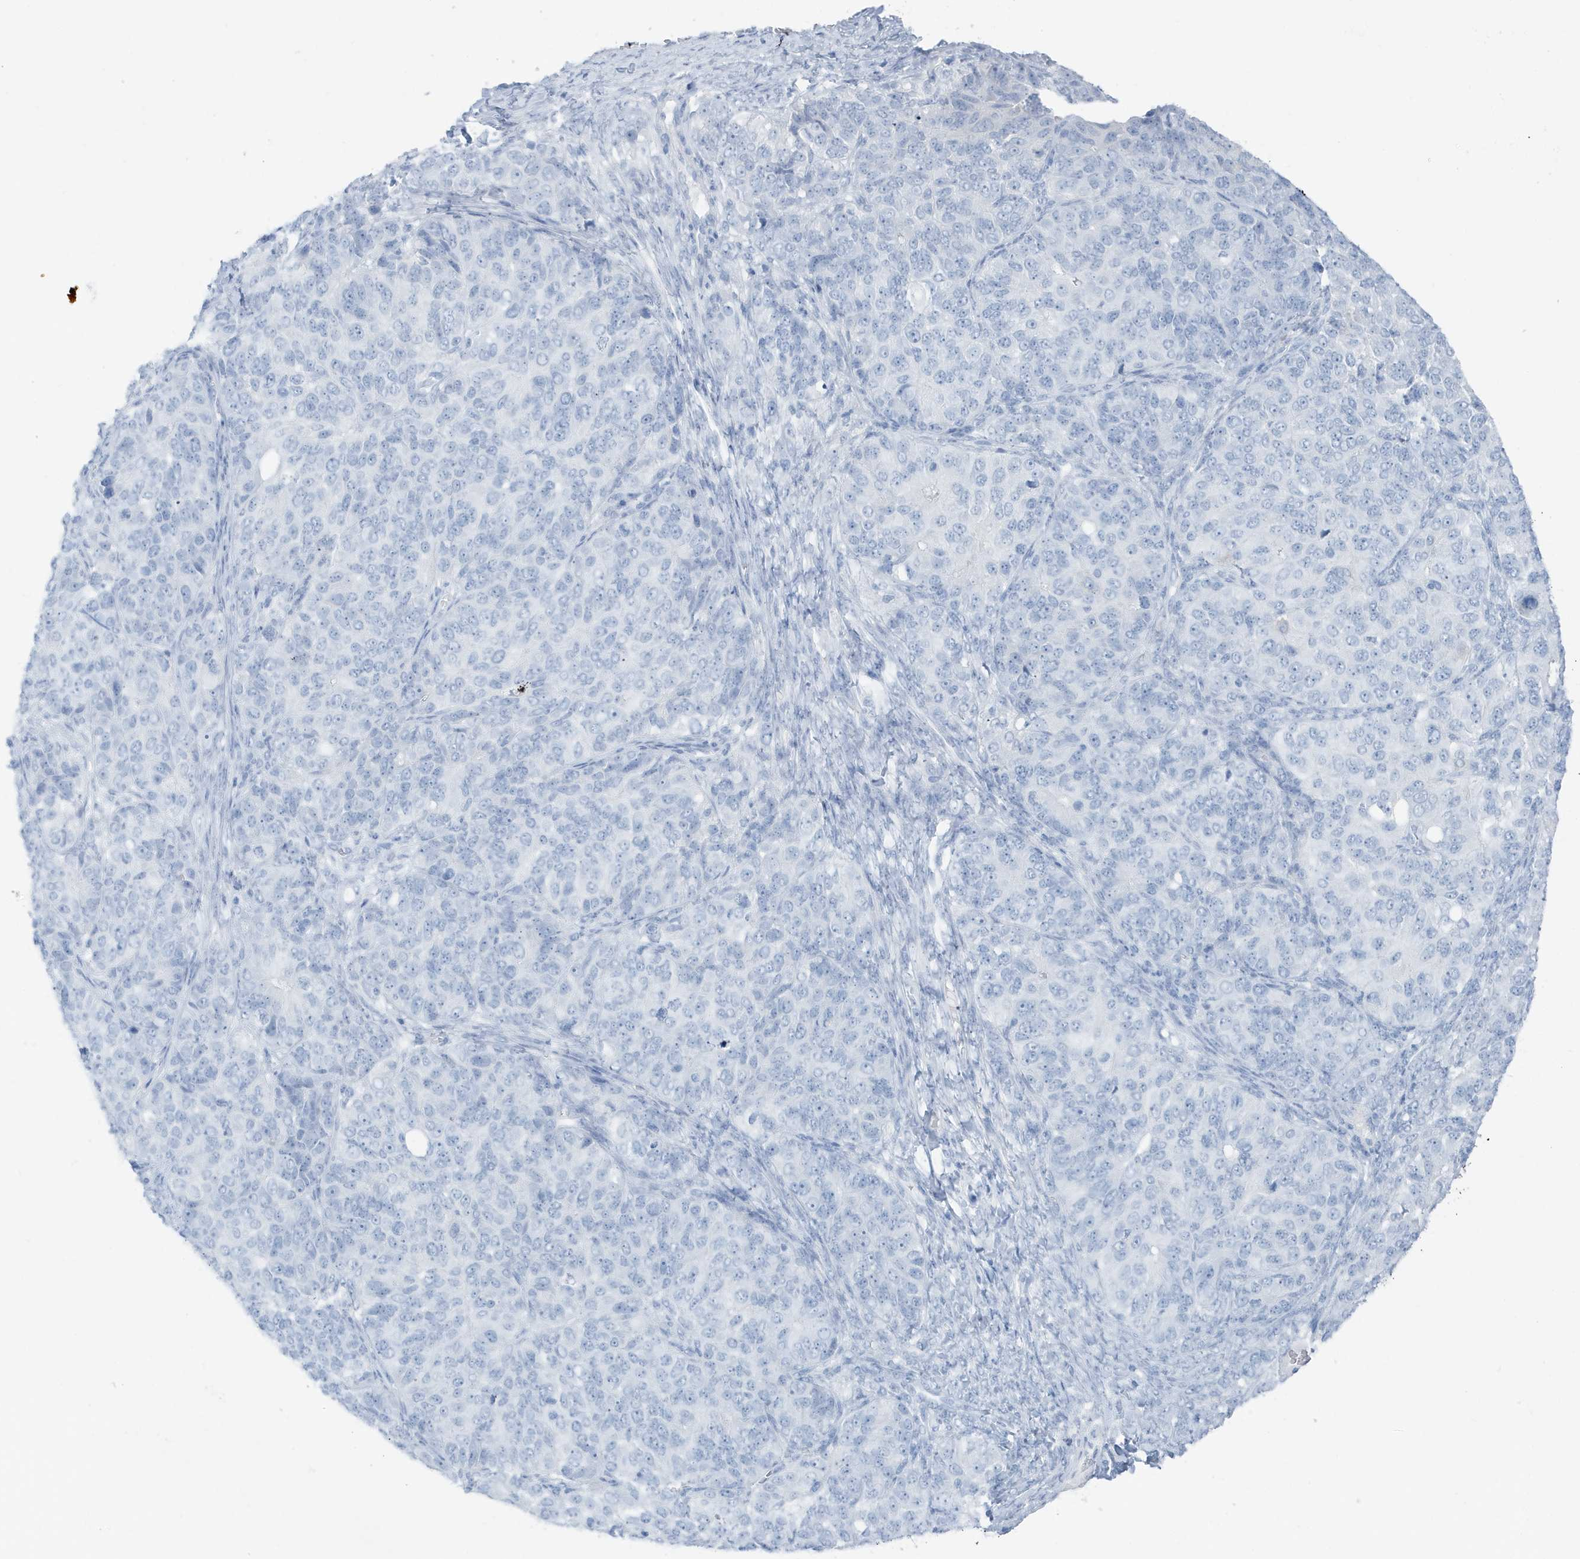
{"staining": {"intensity": "negative", "quantity": "none", "location": "none"}, "tissue": "ovarian cancer", "cell_type": "Tumor cells", "image_type": "cancer", "snomed": [{"axis": "morphology", "description": "Carcinoma, endometroid"}, {"axis": "topography", "description": "Ovary"}], "caption": "Histopathology image shows no protein positivity in tumor cells of ovarian cancer tissue.", "gene": "ZFP64", "patient": {"sex": "female", "age": 51}}